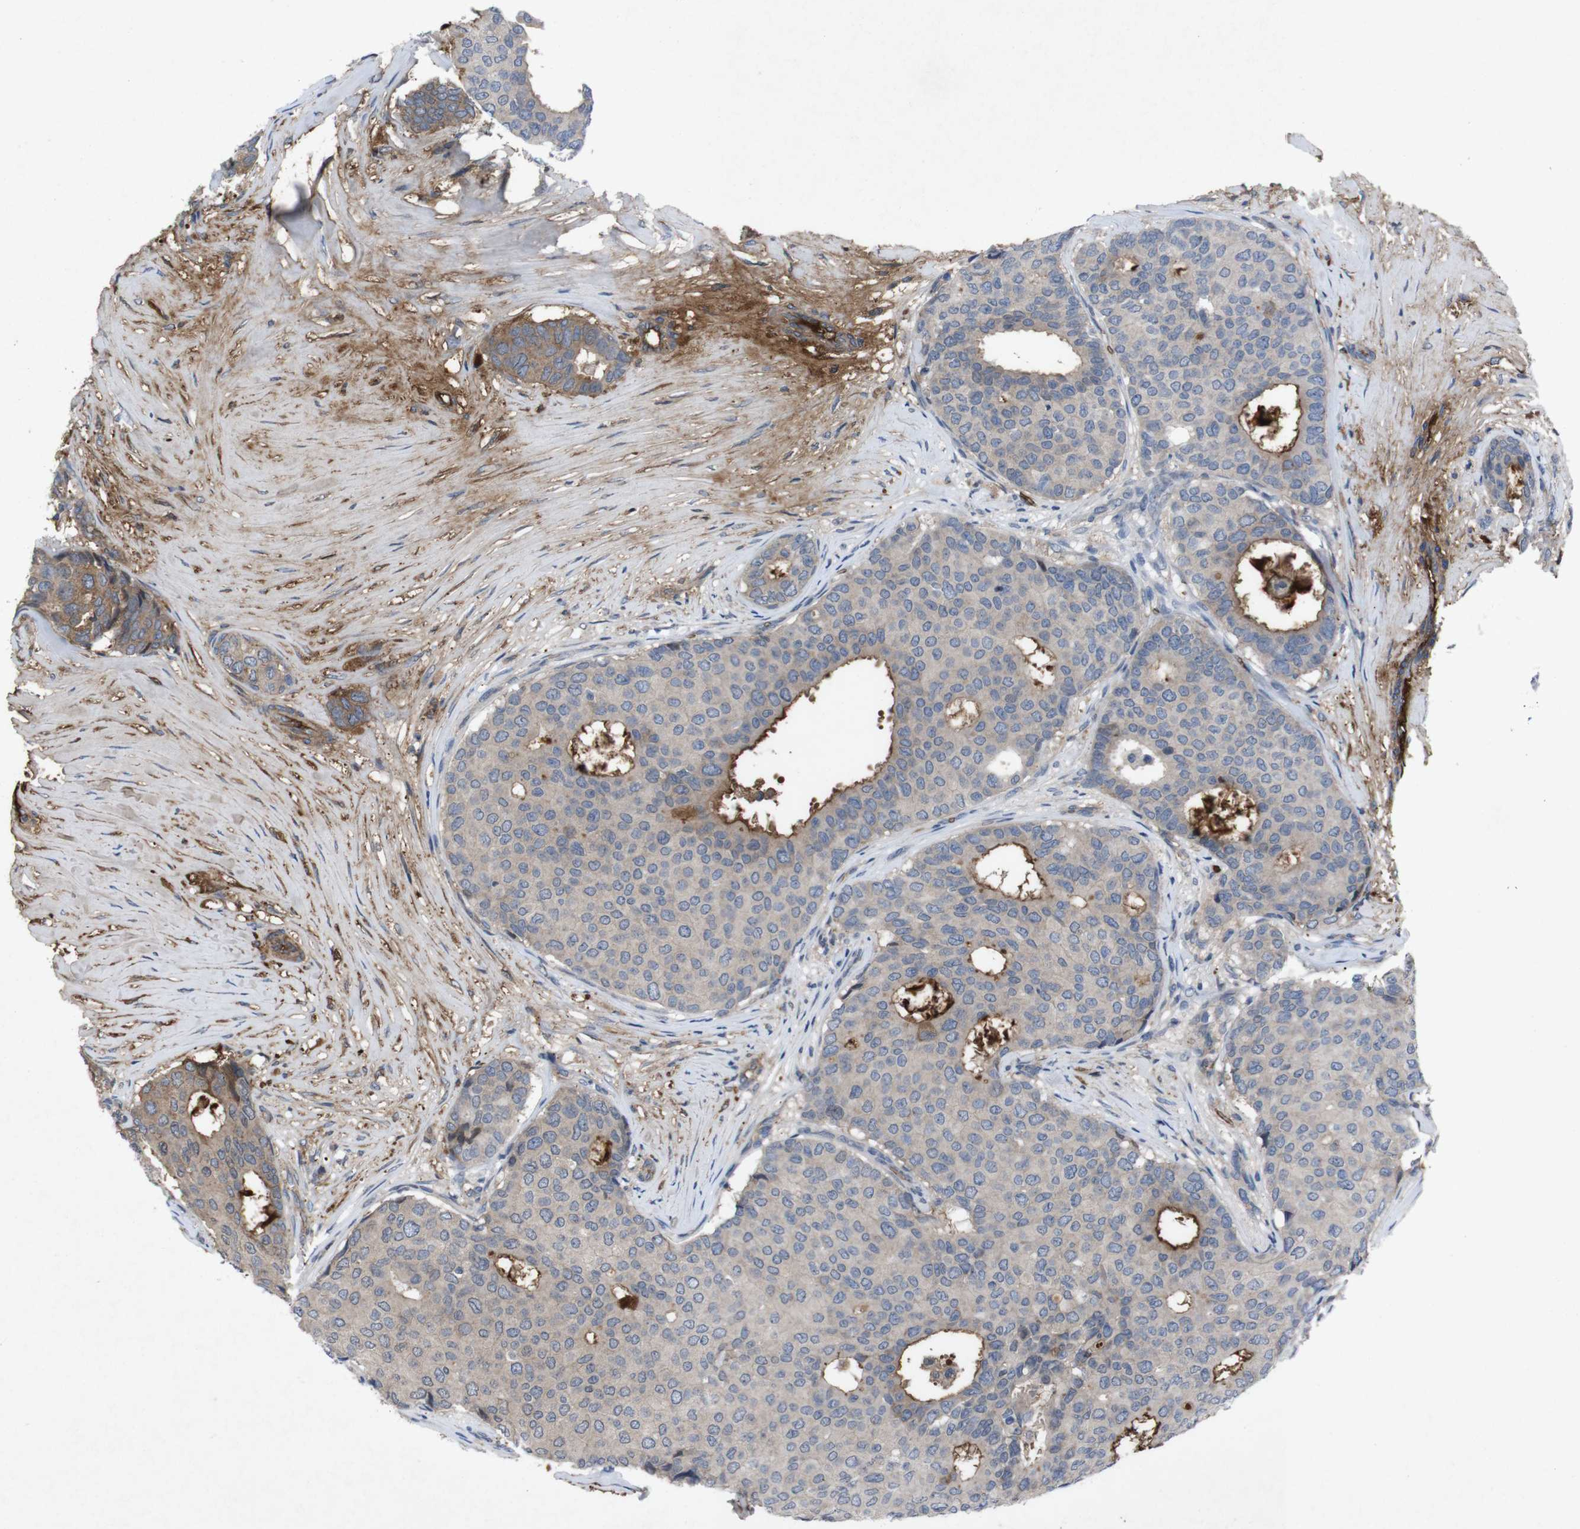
{"staining": {"intensity": "moderate", "quantity": "25%-75%", "location": "cytoplasmic/membranous"}, "tissue": "breast cancer", "cell_type": "Tumor cells", "image_type": "cancer", "snomed": [{"axis": "morphology", "description": "Duct carcinoma"}, {"axis": "topography", "description": "Breast"}], "caption": "Moderate cytoplasmic/membranous positivity for a protein is identified in approximately 25%-75% of tumor cells of breast cancer (invasive ductal carcinoma) using immunohistochemistry (IHC).", "gene": "SPTB", "patient": {"sex": "female", "age": 75}}